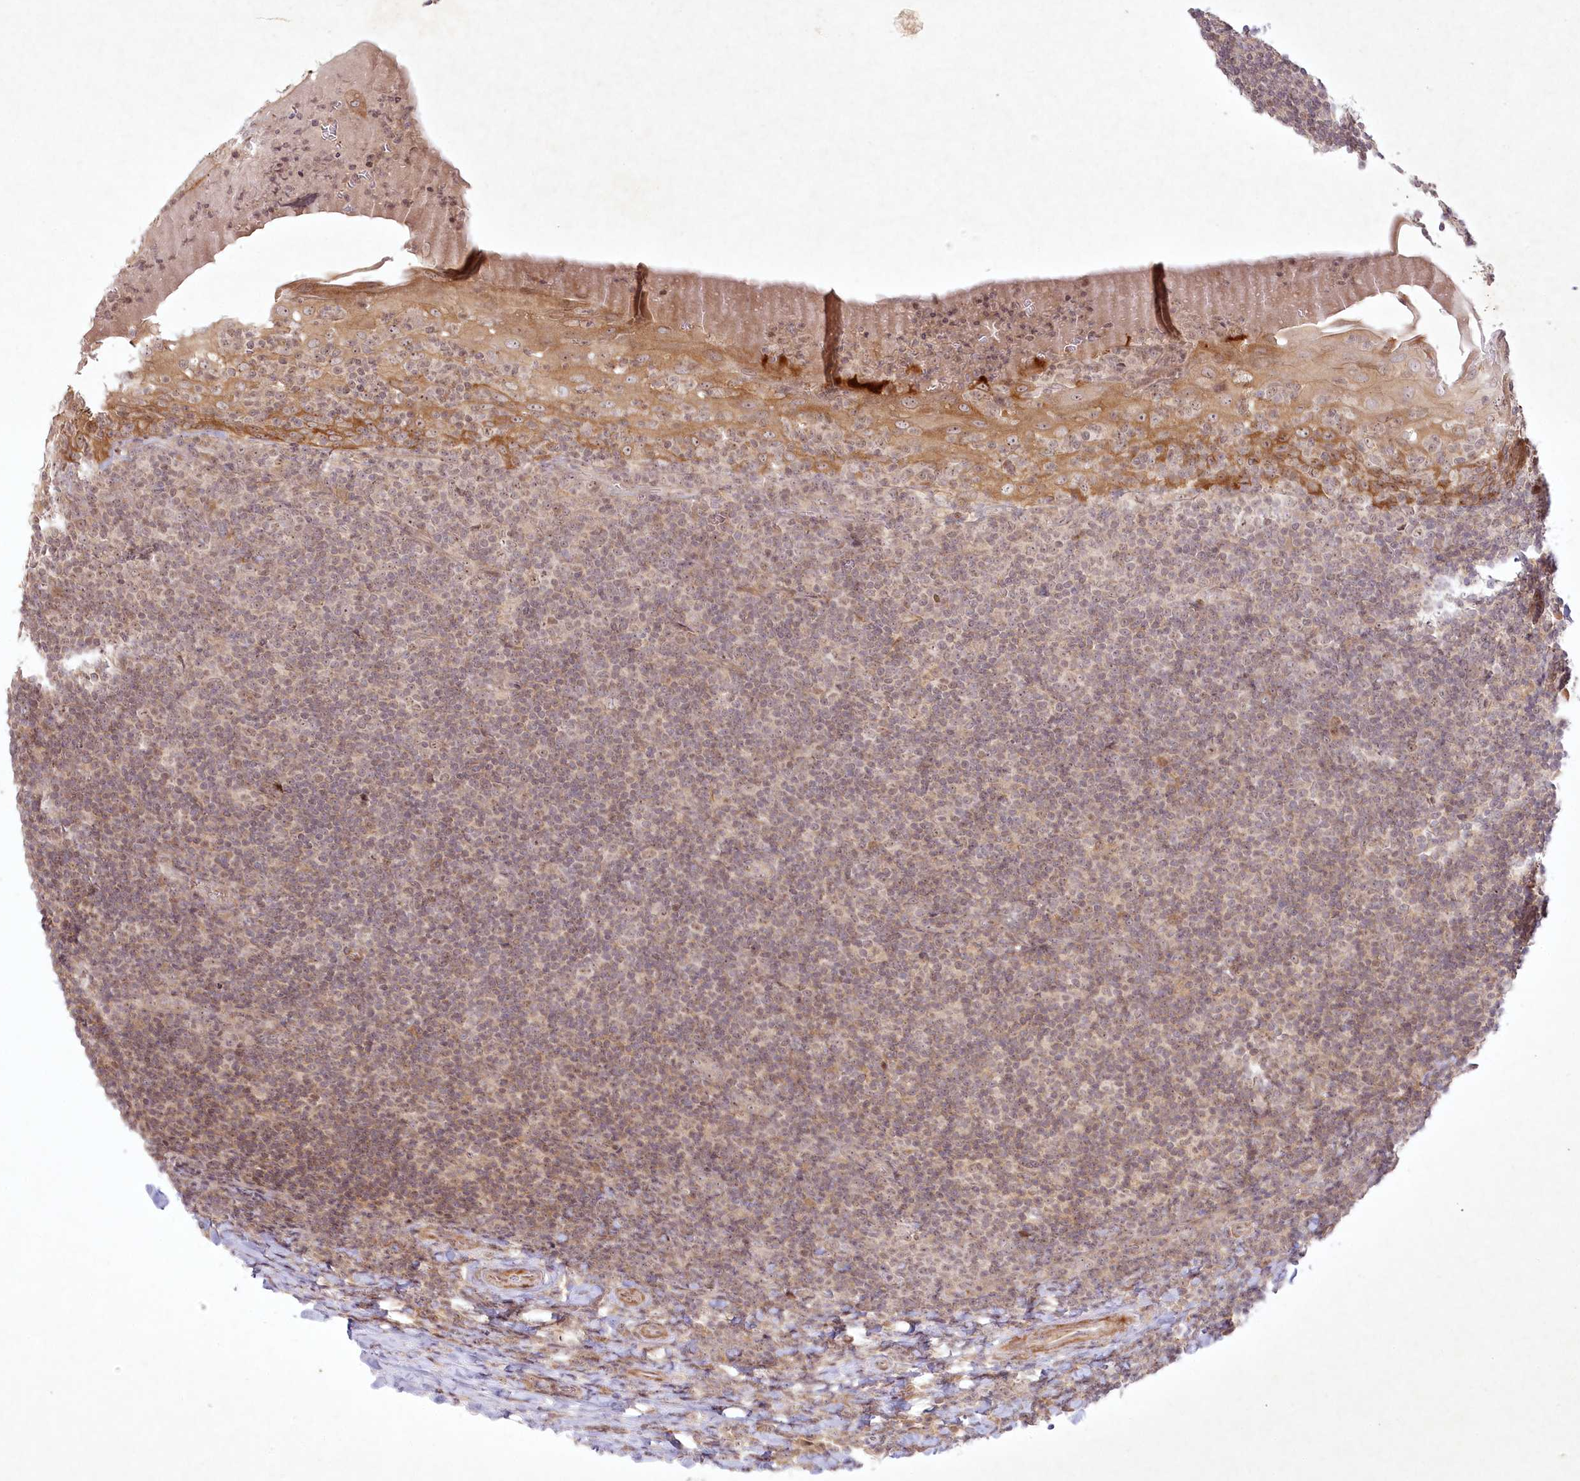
{"staining": {"intensity": "weak", "quantity": "<25%", "location": "nuclear"}, "tissue": "tonsil", "cell_type": "Germinal center cells", "image_type": "normal", "snomed": [{"axis": "morphology", "description": "Normal tissue, NOS"}, {"axis": "topography", "description": "Tonsil"}], "caption": "Immunohistochemistry image of benign human tonsil stained for a protein (brown), which reveals no staining in germinal center cells. (Immunohistochemistry, brightfield microscopy, high magnification).", "gene": "SH2D3A", "patient": {"sex": "male", "age": 37}}